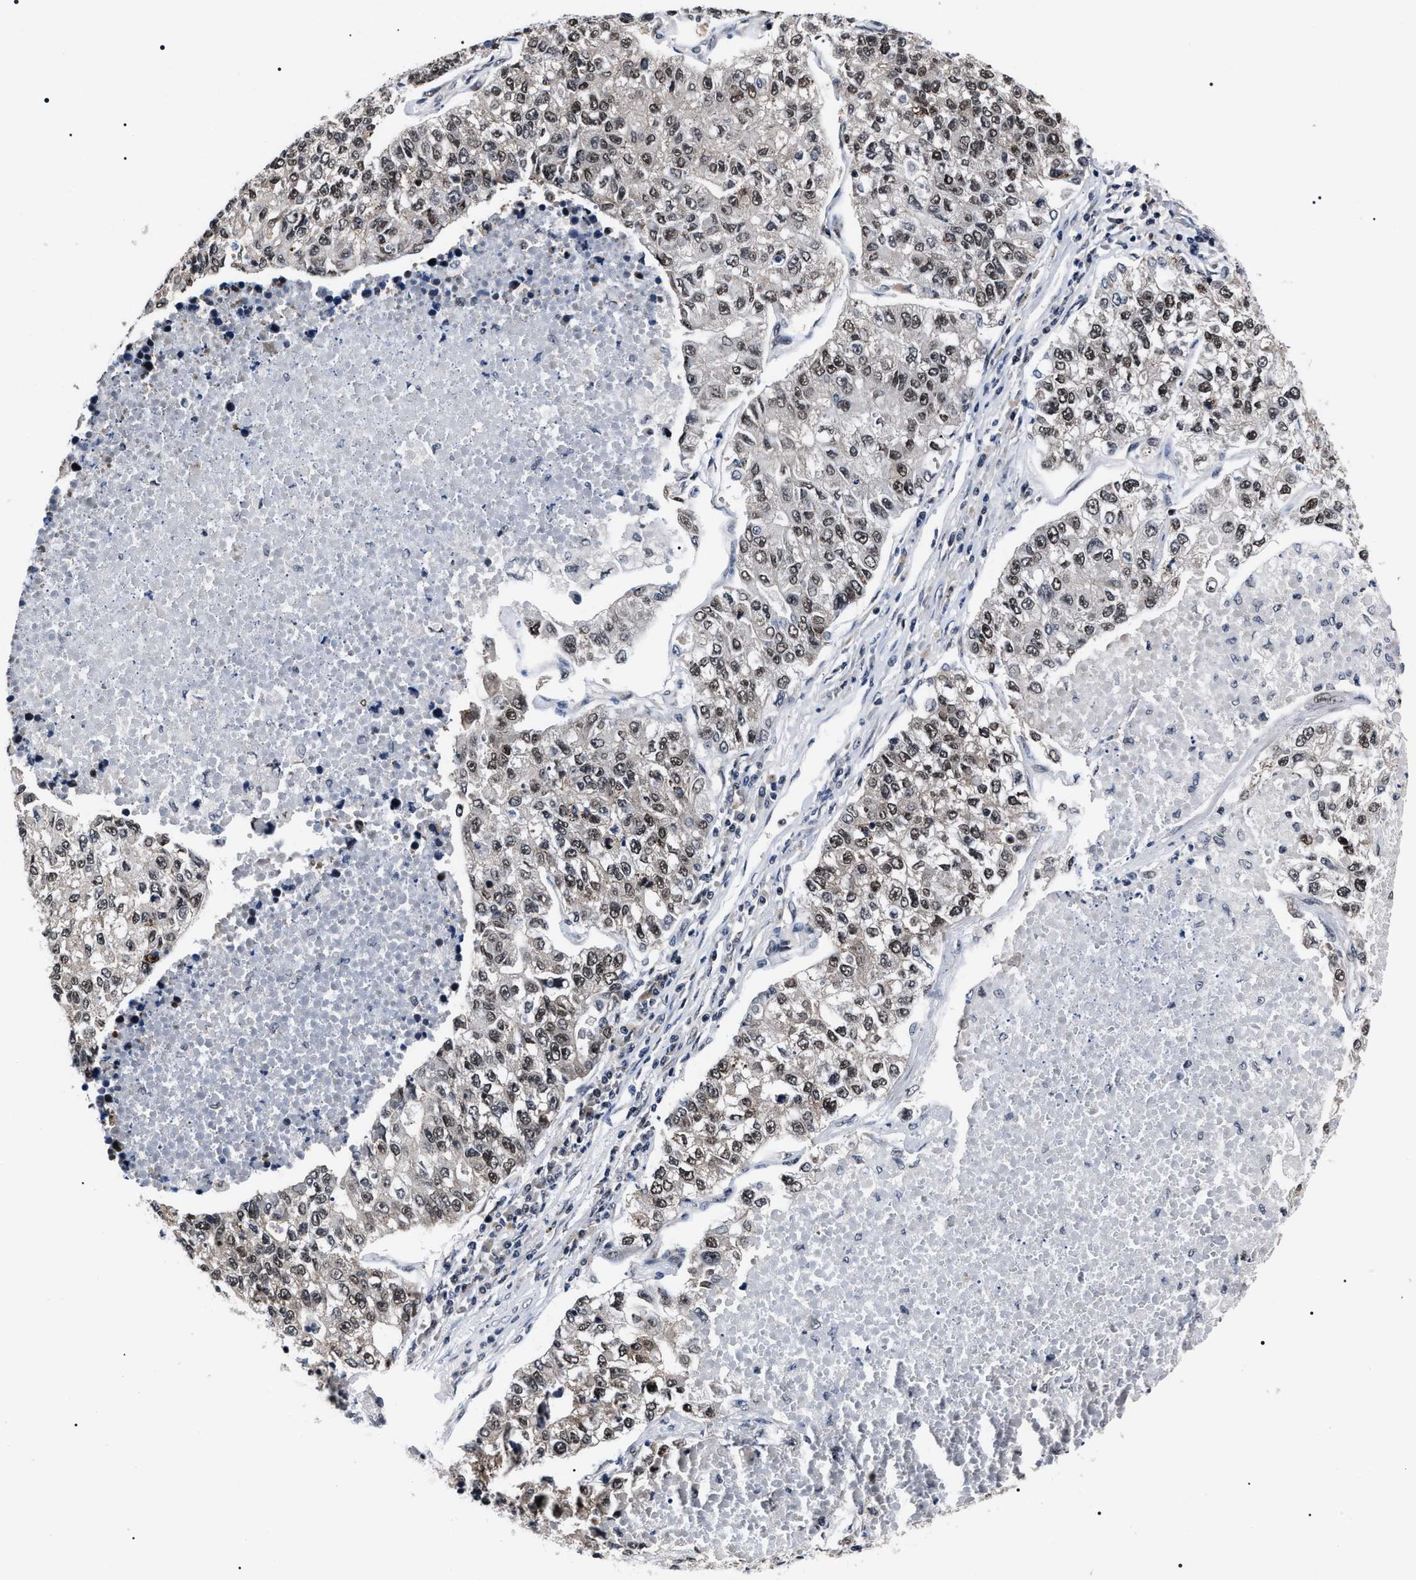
{"staining": {"intensity": "weak", "quantity": ">75%", "location": "nuclear"}, "tissue": "lung cancer", "cell_type": "Tumor cells", "image_type": "cancer", "snomed": [{"axis": "morphology", "description": "Adenocarcinoma, NOS"}, {"axis": "topography", "description": "Lung"}], "caption": "An IHC photomicrograph of neoplastic tissue is shown. Protein staining in brown shows weak nuclear positivity in lung adenocarcinoma within tumor cells.", "gene": "CSNK2A1", "patient": {"sex": "male", "age": 49}}